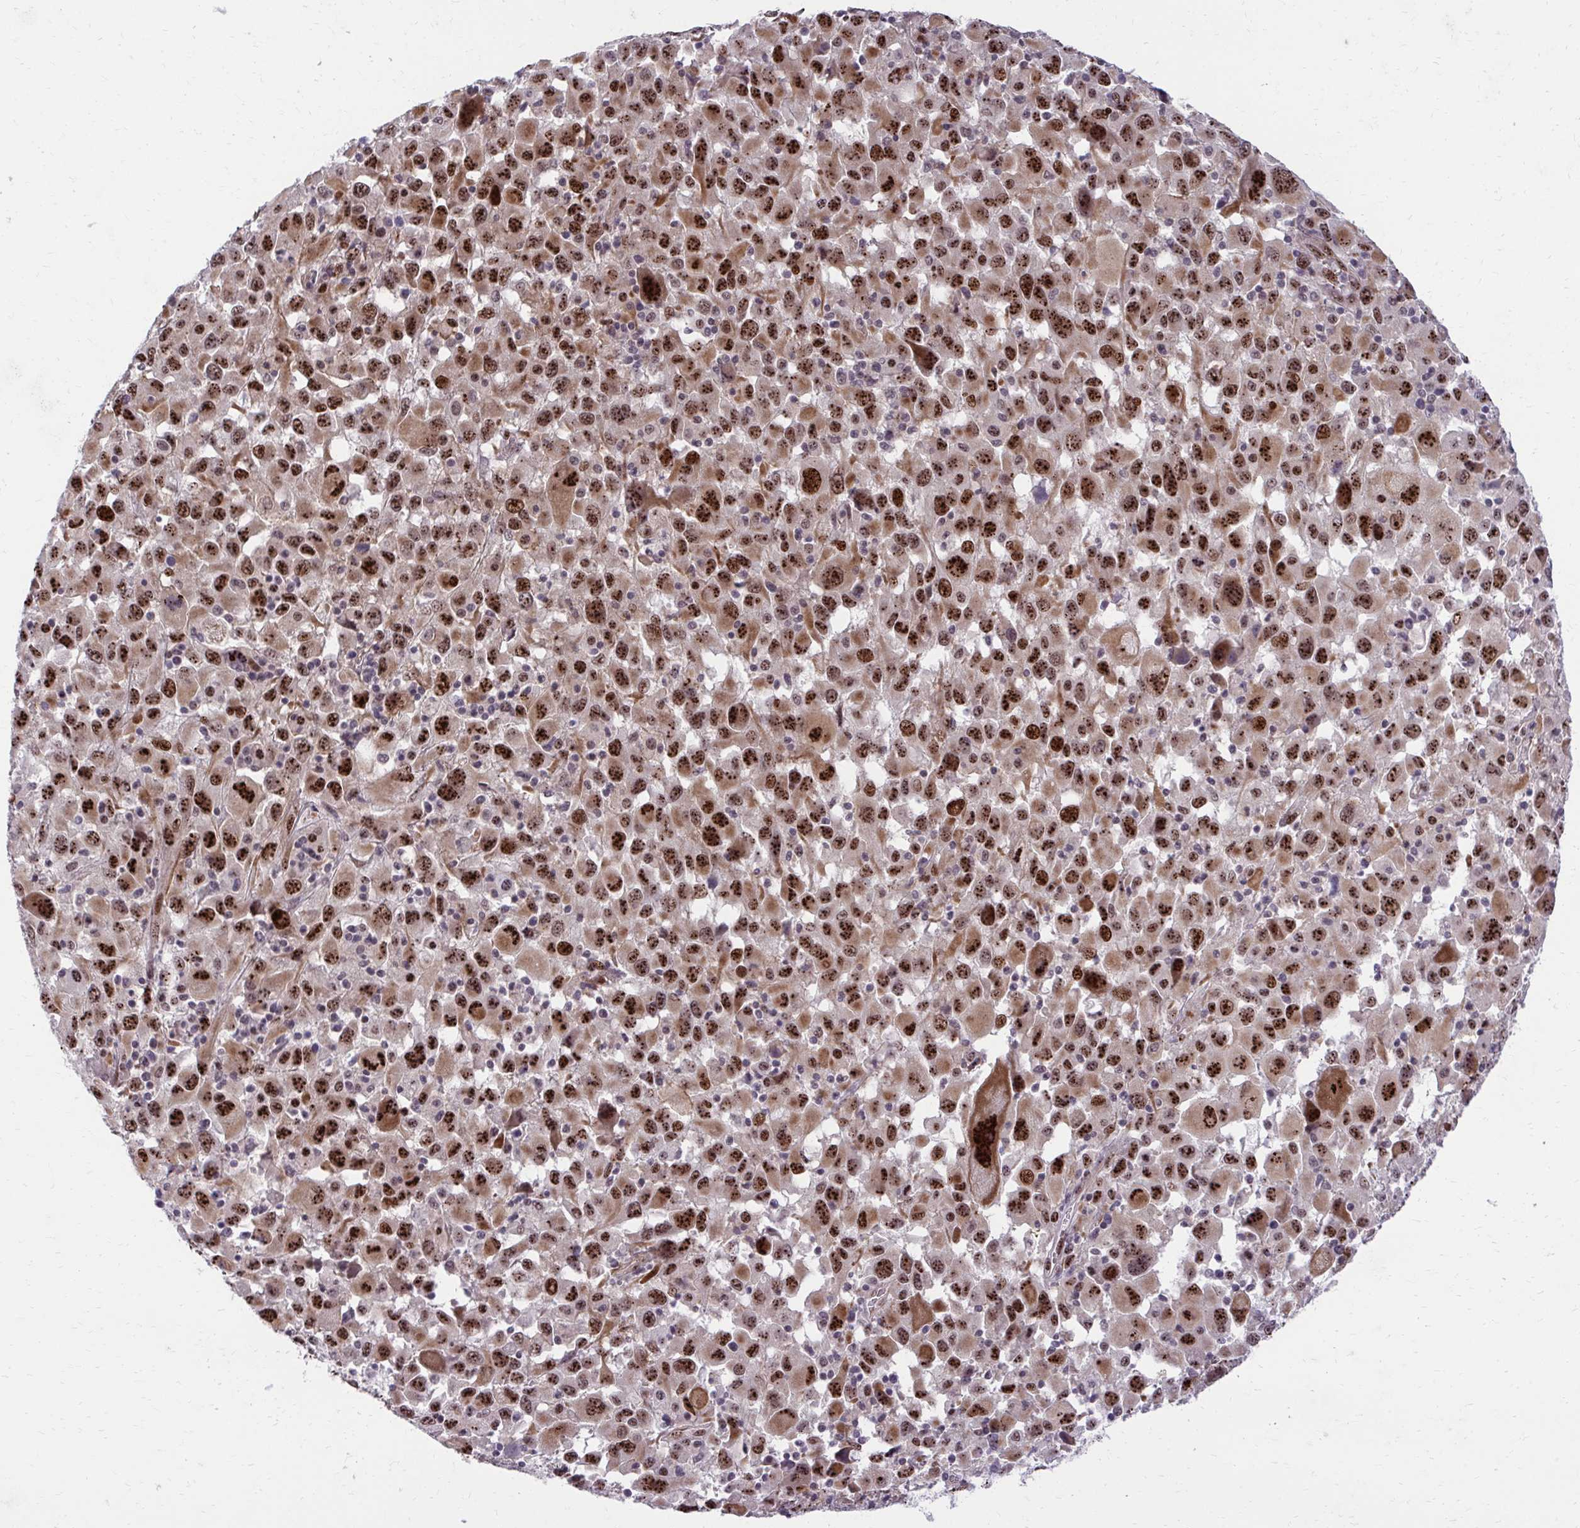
{"staining": {"intensity": "strong", "quantity": ">75%", "location": "cytoplasmic/membranous,nuclear"}, "tissue": "melanoma", "cell_type": "Tumor cells", "image_type": "cancer", "snomed": [{"axis": "morphology", "description": "Malignant melanoma, Metastatic site"}, {"axis": "topography", "description": "Soft tissue"}], "caption": "Immunohistochemical staining of human melanoma reveals high levels of strong cytoplasmic/membranous and nuclear protein staining in approximately >75% of tumor cells.", "gene": "HOXA4", "patient": {"sex": "male", "age": 50}}